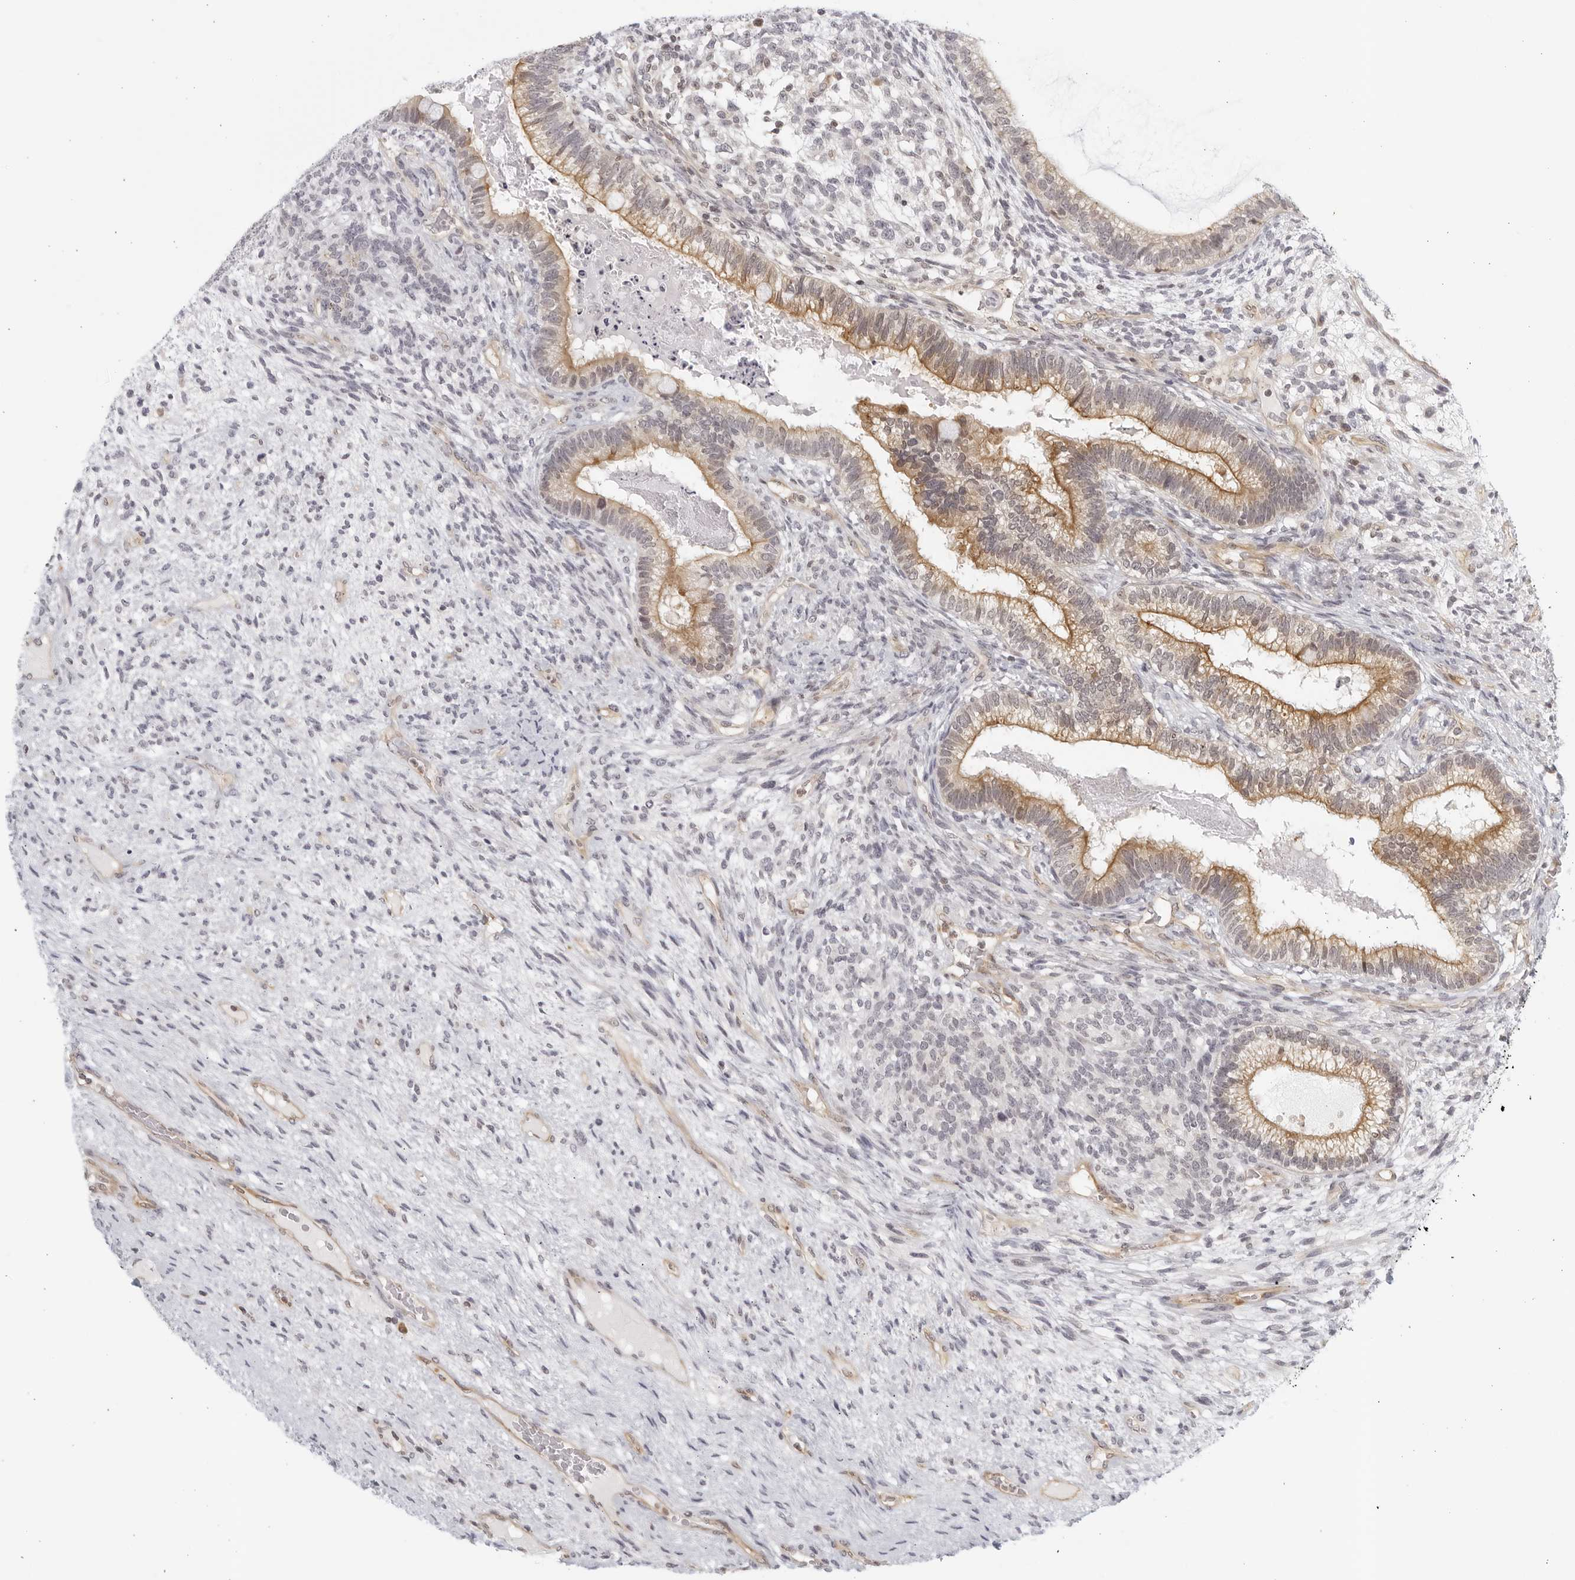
{"staining": {"intensity": "moderate", "quantity": ">75%", "location": "cytoplasmic/membranous"}, "tissue": "testis cancer", "cell_type": "Tumor cells", "image_type": "cancer", "snomed": [{"axis": "morphology", "description": "Seminoma, NOS"}, {"axis": "morphology", "description": "Carcinoma, Embryonal, NOS"}, {"axis": "topography", "description": "Testis"}], "caption": "Testis cancer stained with DAB (3,3'-diaminobenzidine) immunohistochemistry displays medium levels of moderate cytoplasmic/membranous positivity in approximately >75% of tumor cells.", "gene": "SERTAD4", "patient": {"sex": "male", "age": 28}}